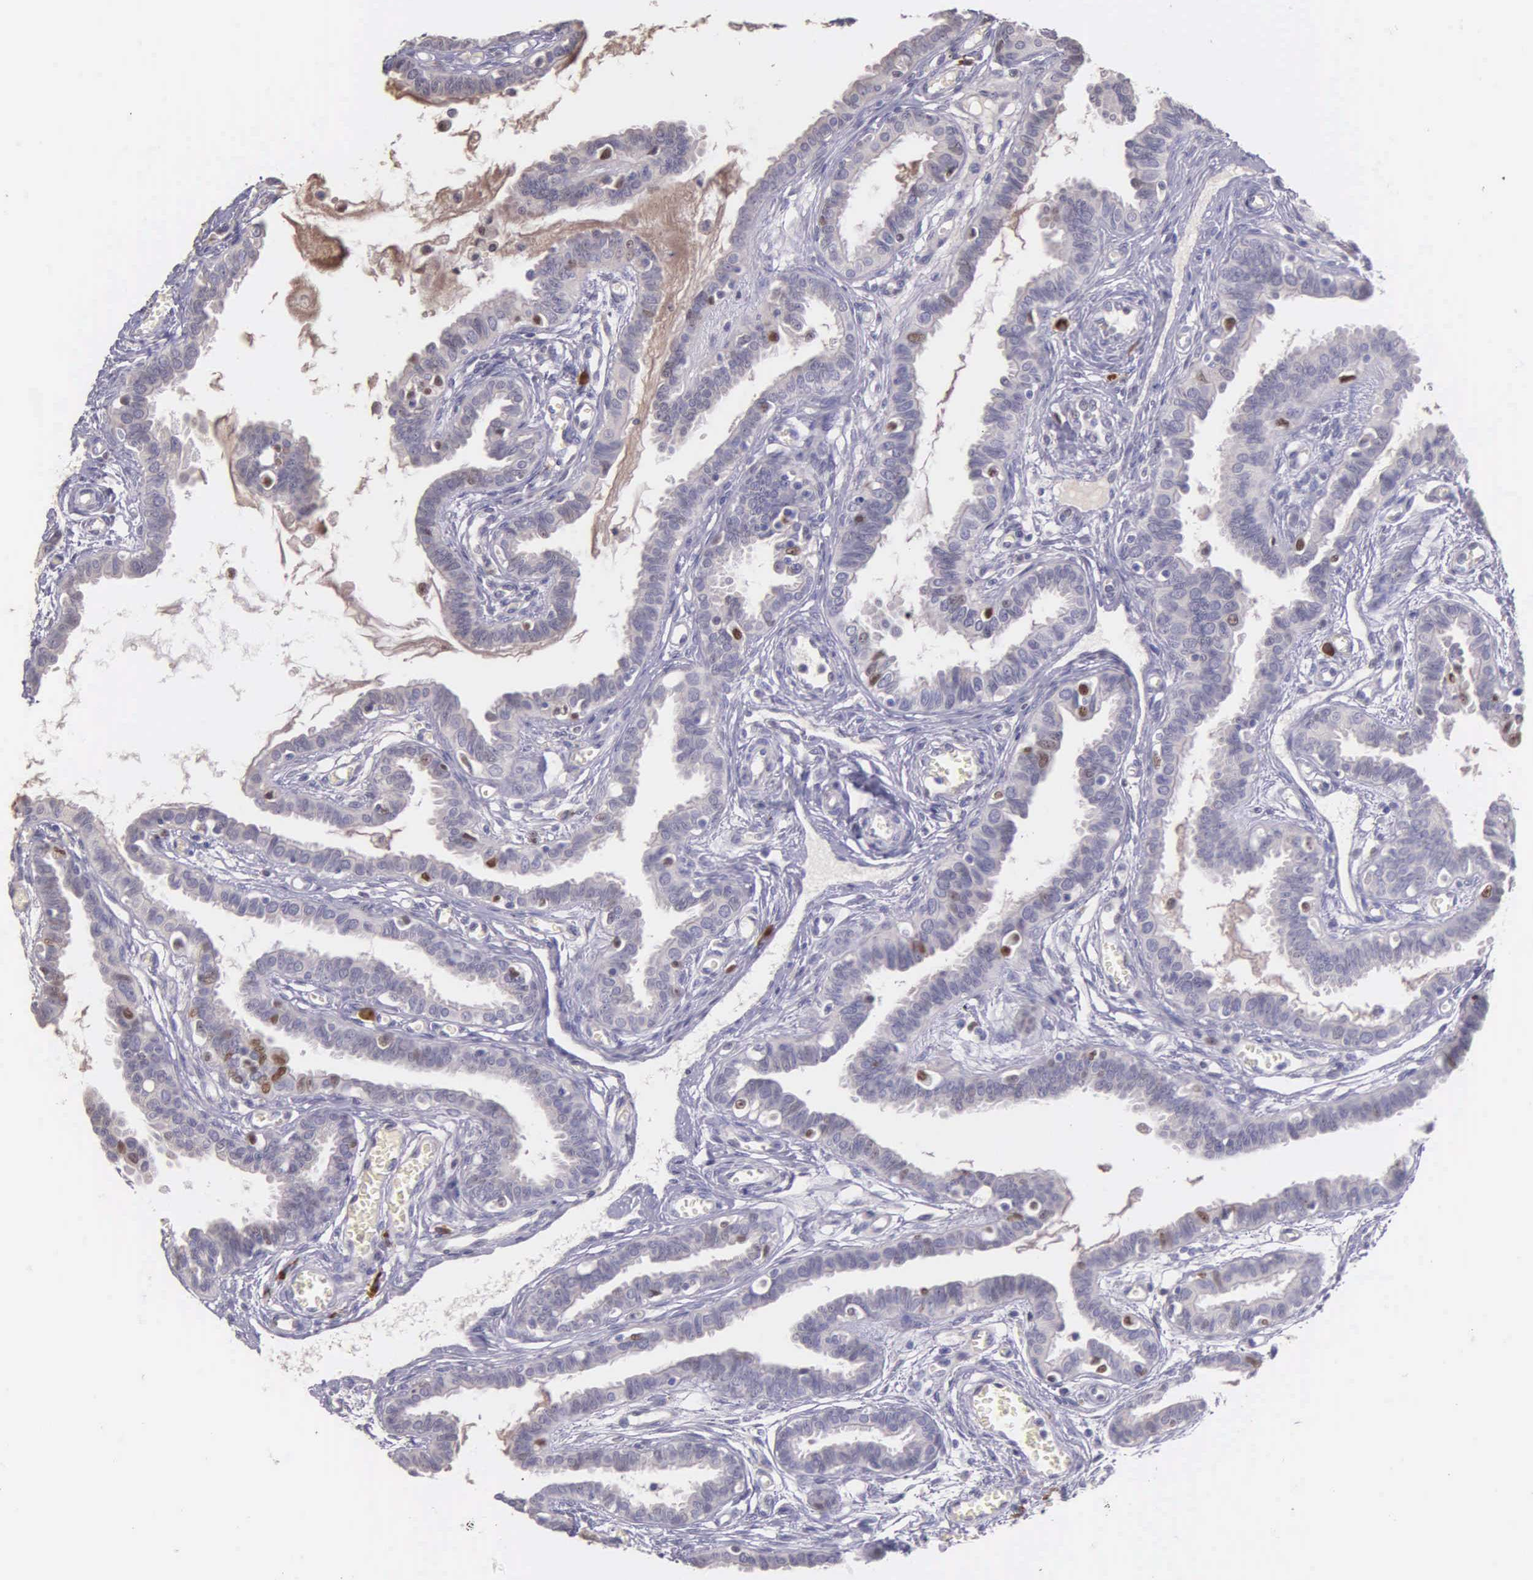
{"staining": {"intensity": "negative", "quantity": "none", "location": "none"}, "tissue": "fallopian tube", "cell_type": "Glandular cells", "image_type": "normal", "snomed": [{"axis": "morphology", "description": "Normal tissue, NOS"}, {"axis": "topography", "description": "Fallopian tube"}], "caption": "A micrograph of human fallopian tube is negative for staining in glandular cells.", "gene": "MCM5", "patient": {"sex": "female", "age": 67}}